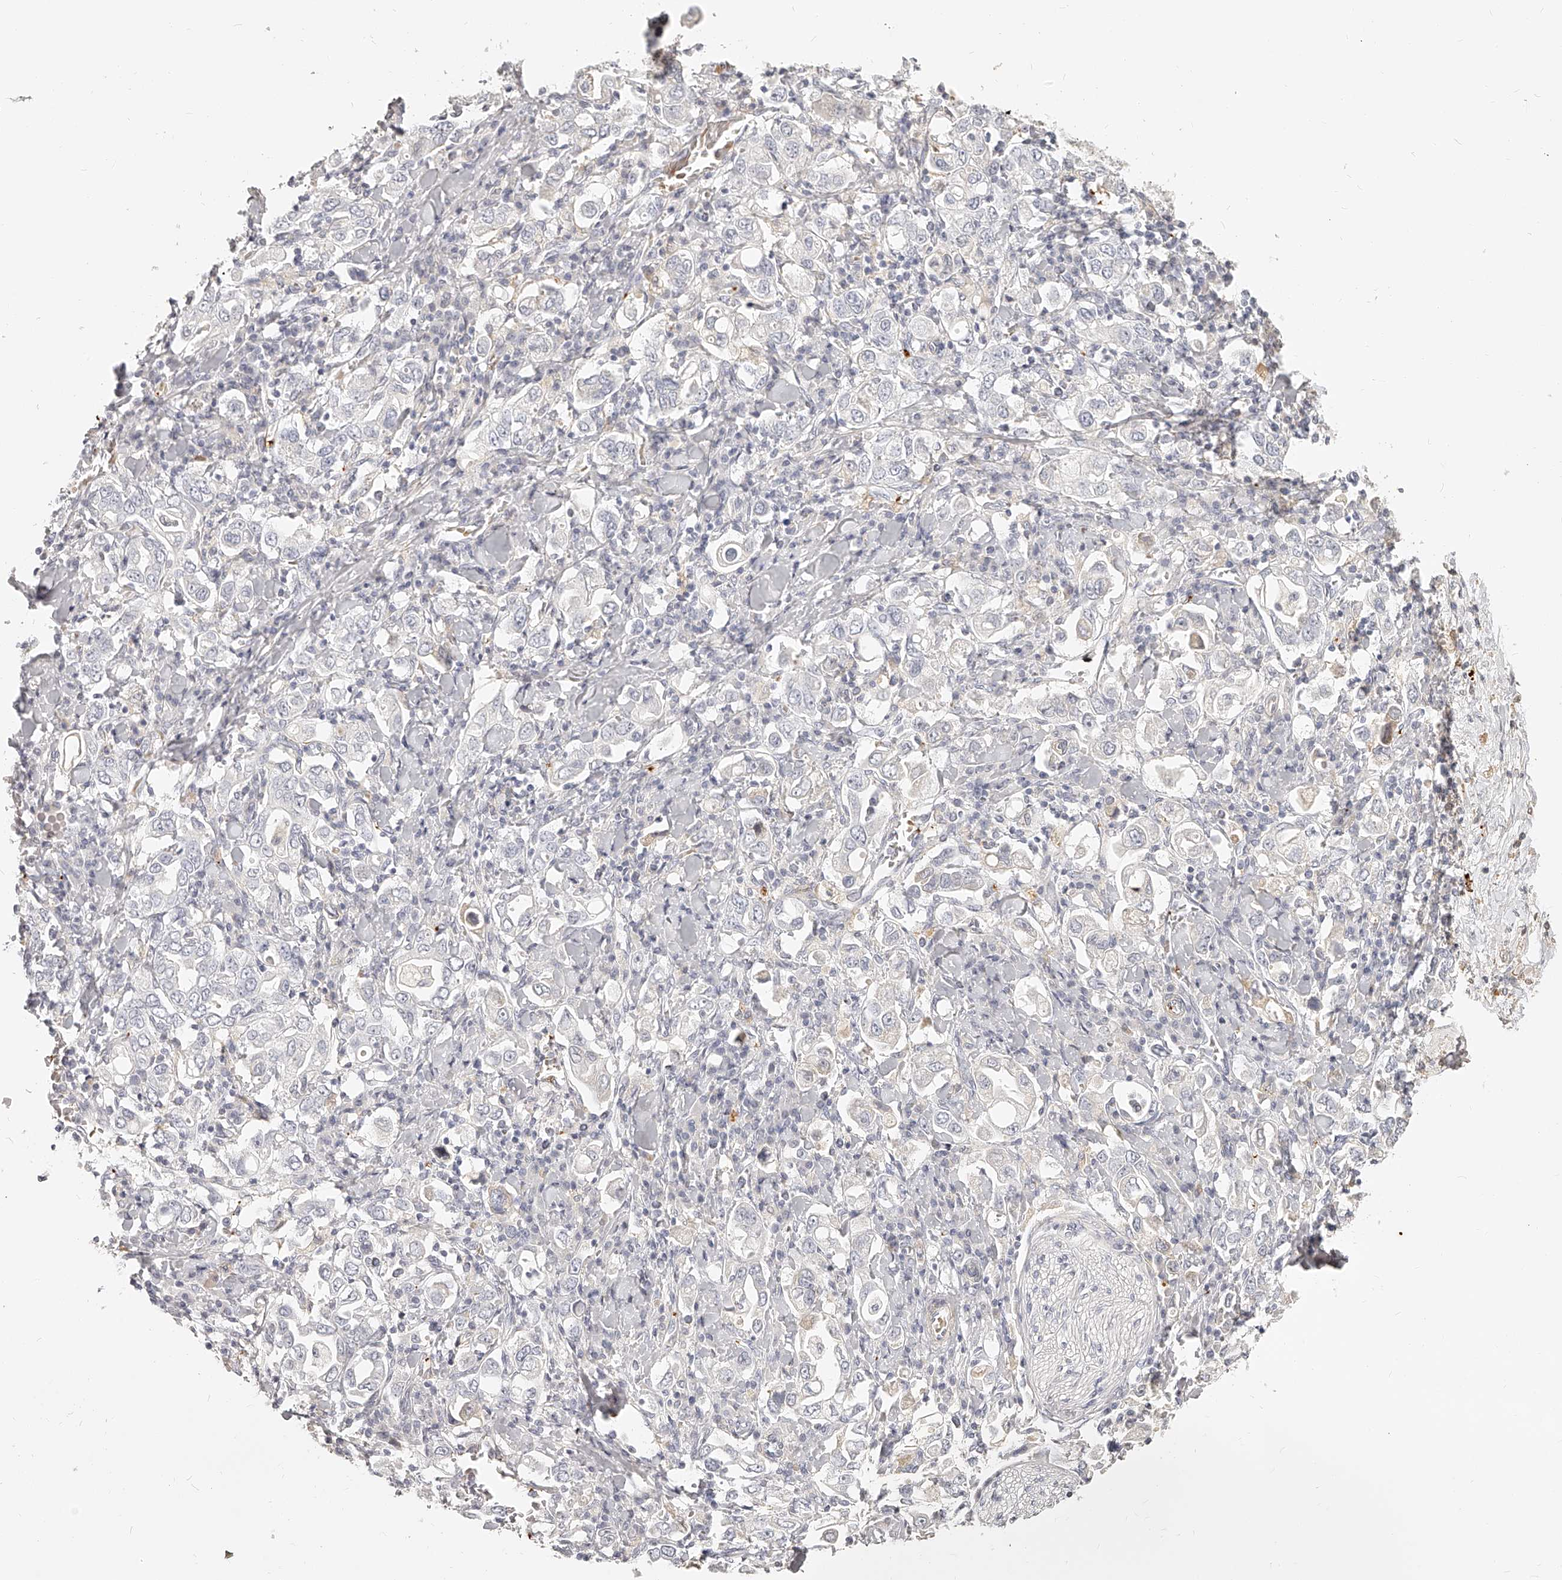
{"staining": {"intensity": "negative", "quantity": "none", "location": "none"}, "tissue": "stomach cancer", "cell_type": "Tumor cells", "image_type": "cancer", "snomed": [{"axis": "morphology", "description": "Adenocarcinoma, NOS"}, {"axis": "topography", "description": "Stomach, upper"}], "caption": "This is a image of immunohistochemistry staining of stomach cancer, which shows no expression in tumor cells.", "gene": "ITGB3", "patient": {"sex": "male", "age": 62}}